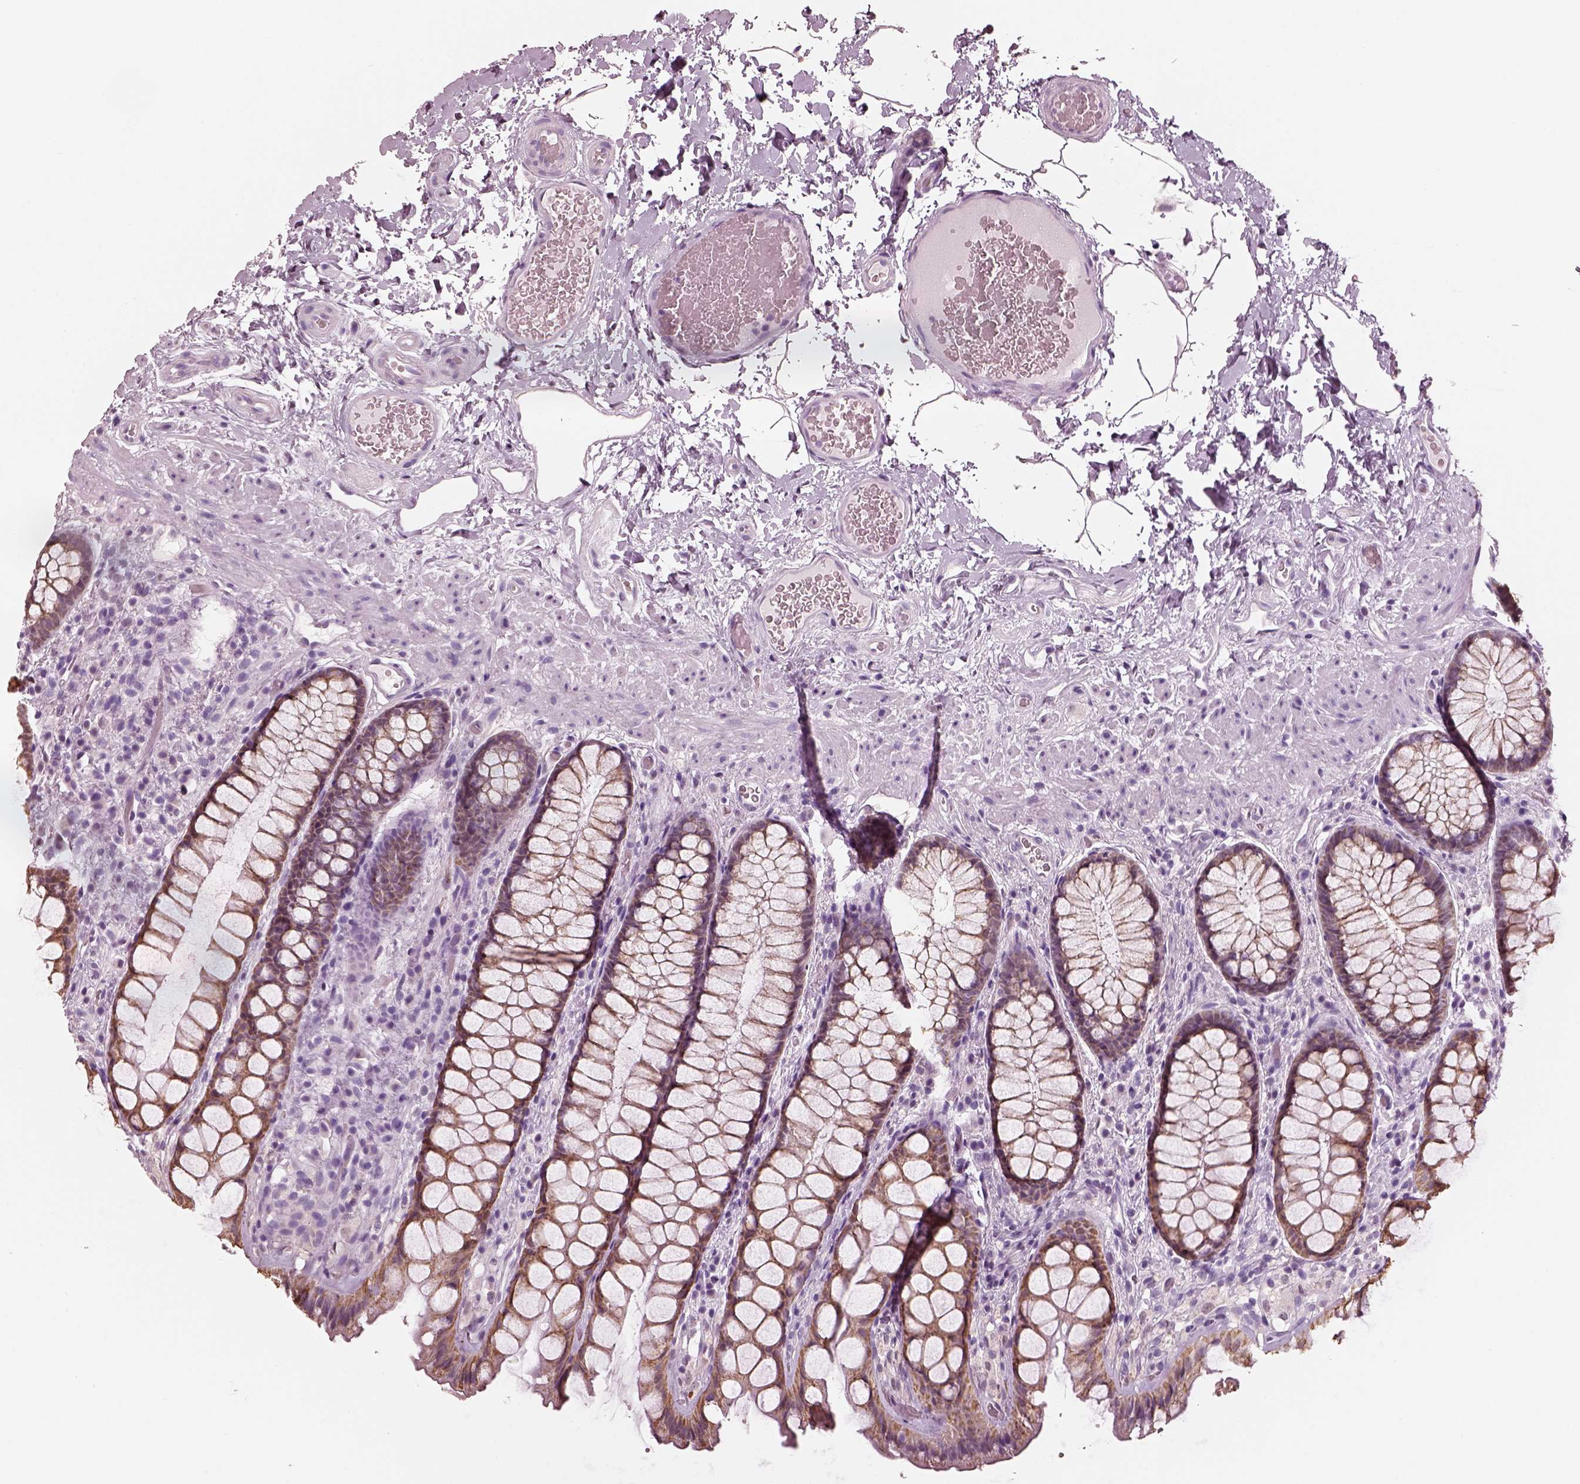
{"staining": {"intensity": "strong", "quantity": ">75%", "location": "cytoplasmic/membranous"}, "tissue": "rectum", "cell_type": "Glandular cells", "image_type": "normal", "snomed": [{"axis": "morphology", "description": "Normal tissue, NOS"}, {"axis": "topography", "description": "Rectum"}], "caption": "Human rectum stained with a brown dye reveals strong cytoplasmic/membranous positive staining in approximately >75% of glandular cells.", "gene": "ELSPBP1", "patient": {"sex": "female", "age": 62}}